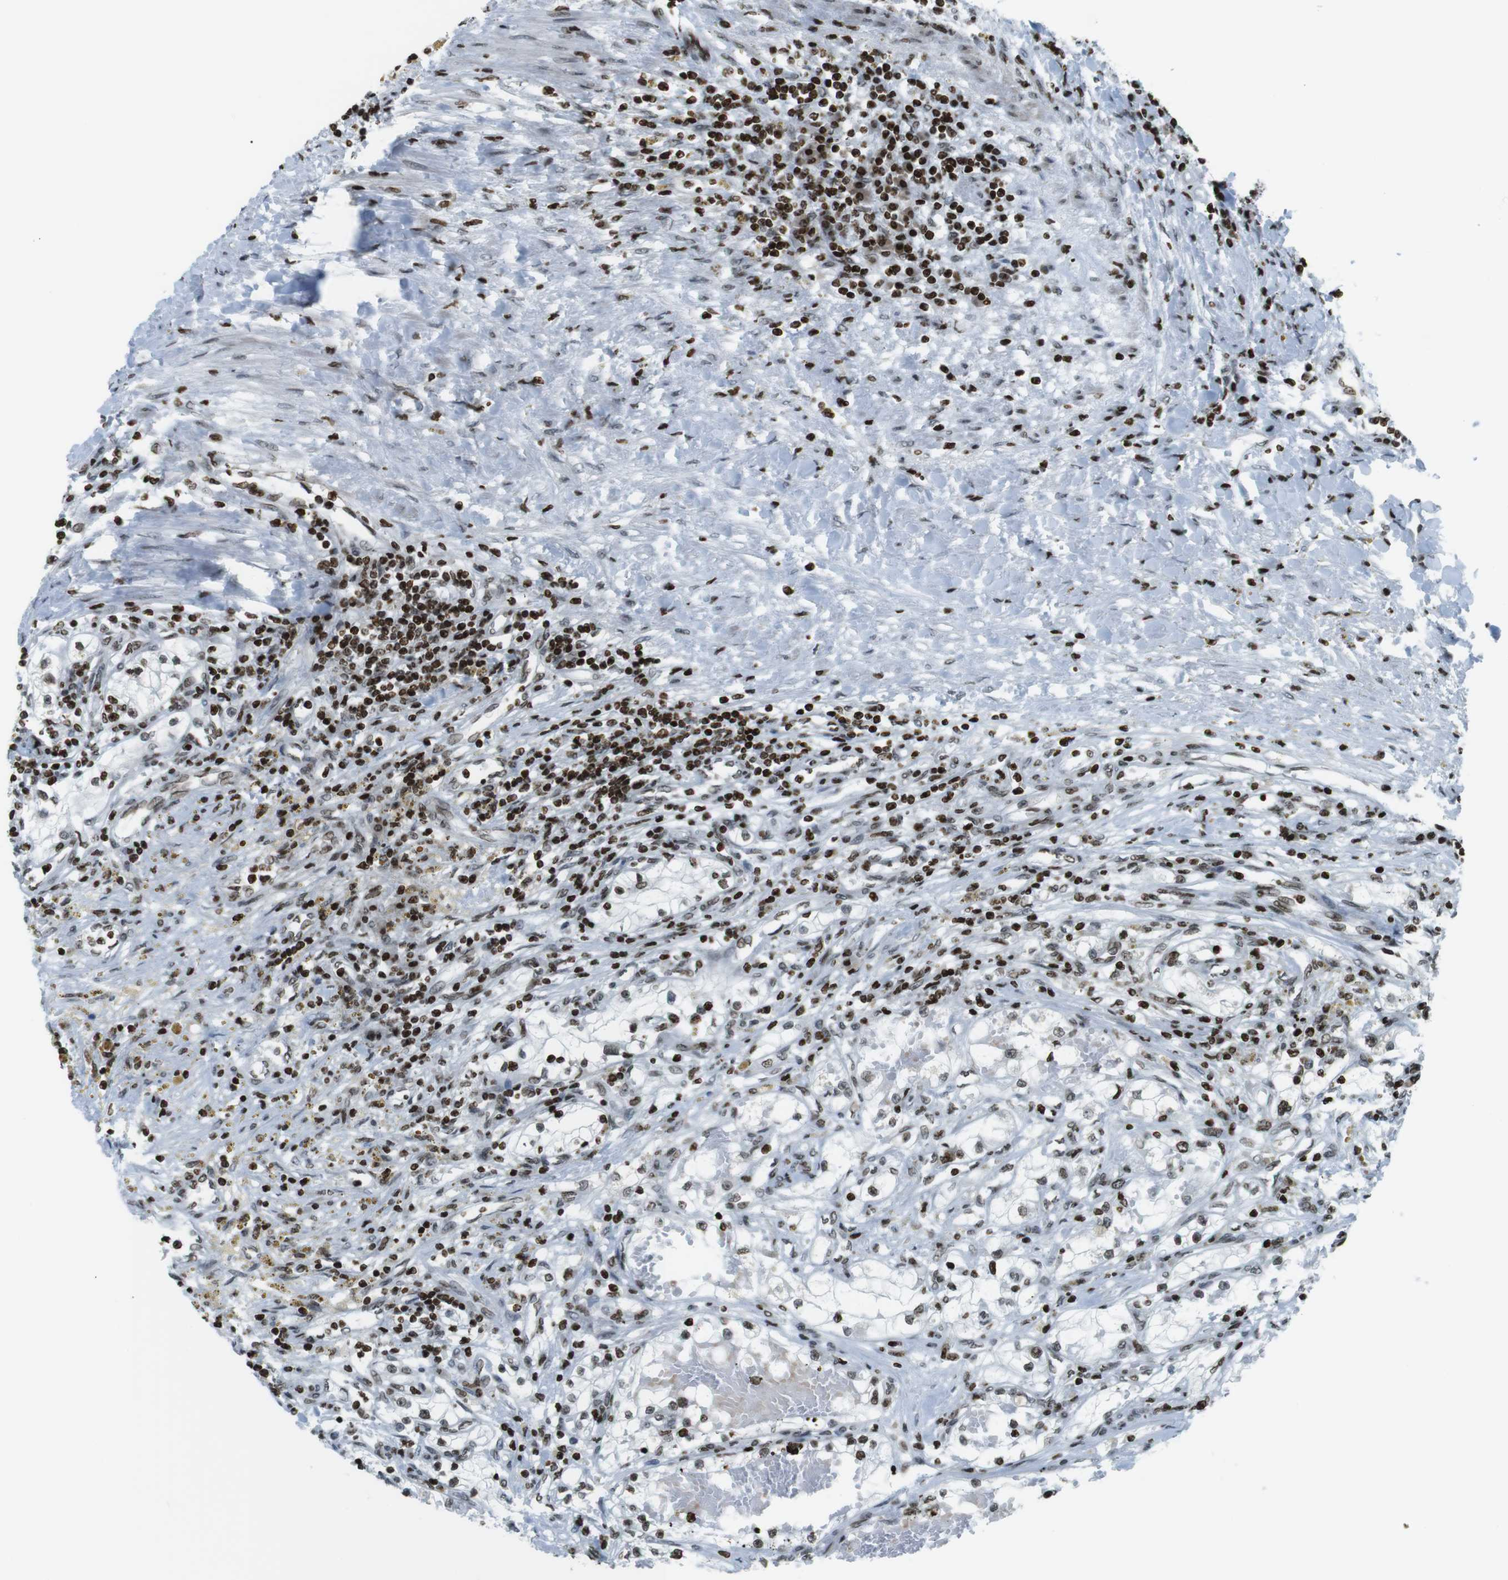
{"staining": {"intensity": "moderate", "quantity": ">75%", "location": "nuclear"}, "tissue": "renal cancer", "cell_type": "Tumor cells", "image_type": "cancer", "snomed": [{"axis": "morphology", "description": "Adenocarcinoma, NOS"}, {"axis": "topography", "description": "Kidney"}], "caption": "Adenocarcinoma (renal) stained with immunohistochemistry (IHC) reveals moderate nuclear positivity in about >75% of tumor cells. (brown staining indicates protein expression, while blue staining denotes nuclei).", "gene": "H2AC8", "patient": {"sex": "male", "age": 68}}